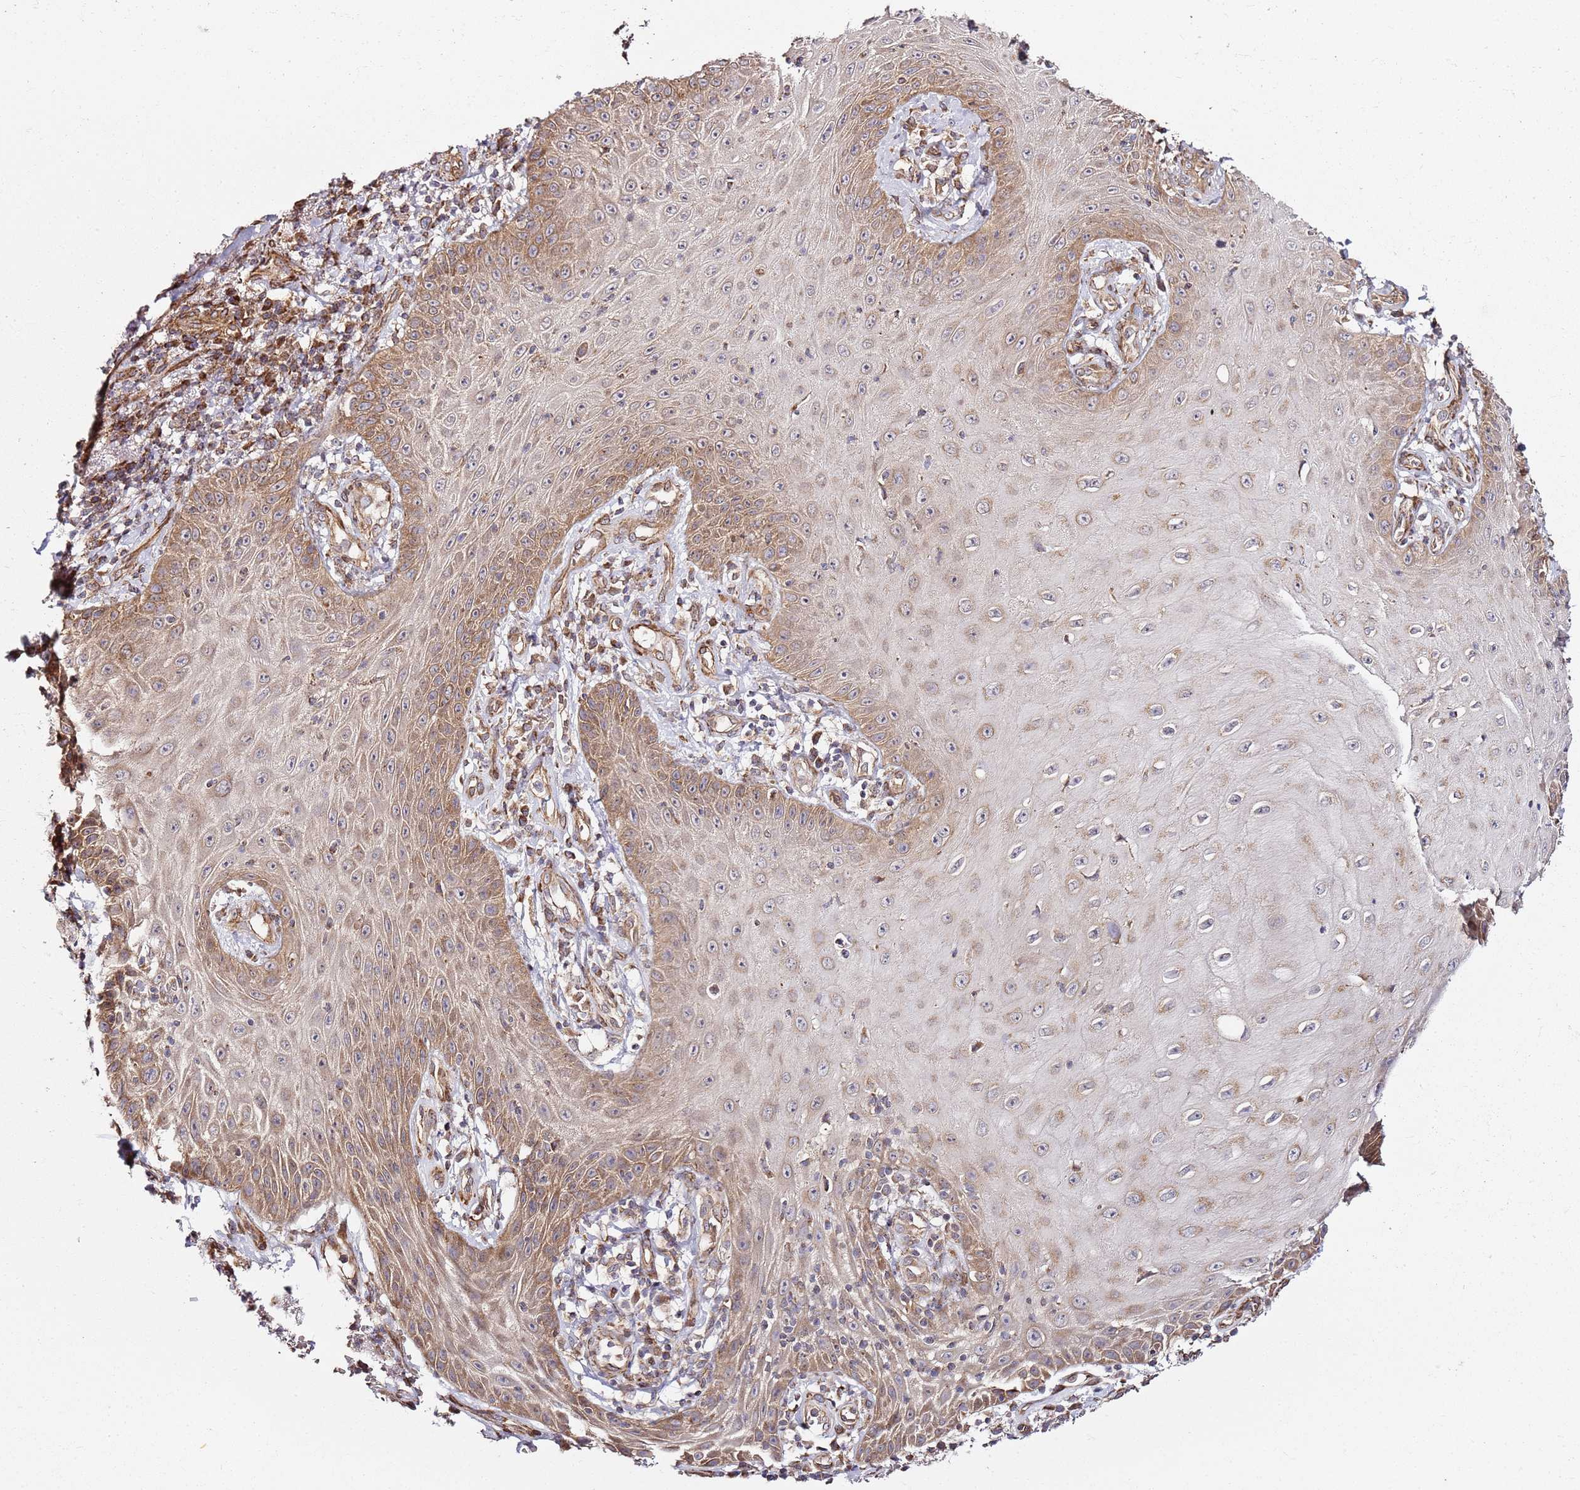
{"staining": {"intensity": "moderate", "quantity": "25%-75%", "location": "cytoplasmic/membranous"}, "tissue": "skin cancer", "cell_type": "Tumor cells", "image_type": "cancer", "snomed": [{"axis": "morphology", "description": "Squamous cell carcinoma, NOS"}, {"axis": "topography", "description": "Skin"}], "caption": "Skin squamous cell carcinoma was stained to show a protein in brown. There is medium levels of moderate cytoplasmic/membranous staining in about 25%-75% of tumor cells.", "gene": "TM2D2", "patient": {"sex": "male", "age": 70}}